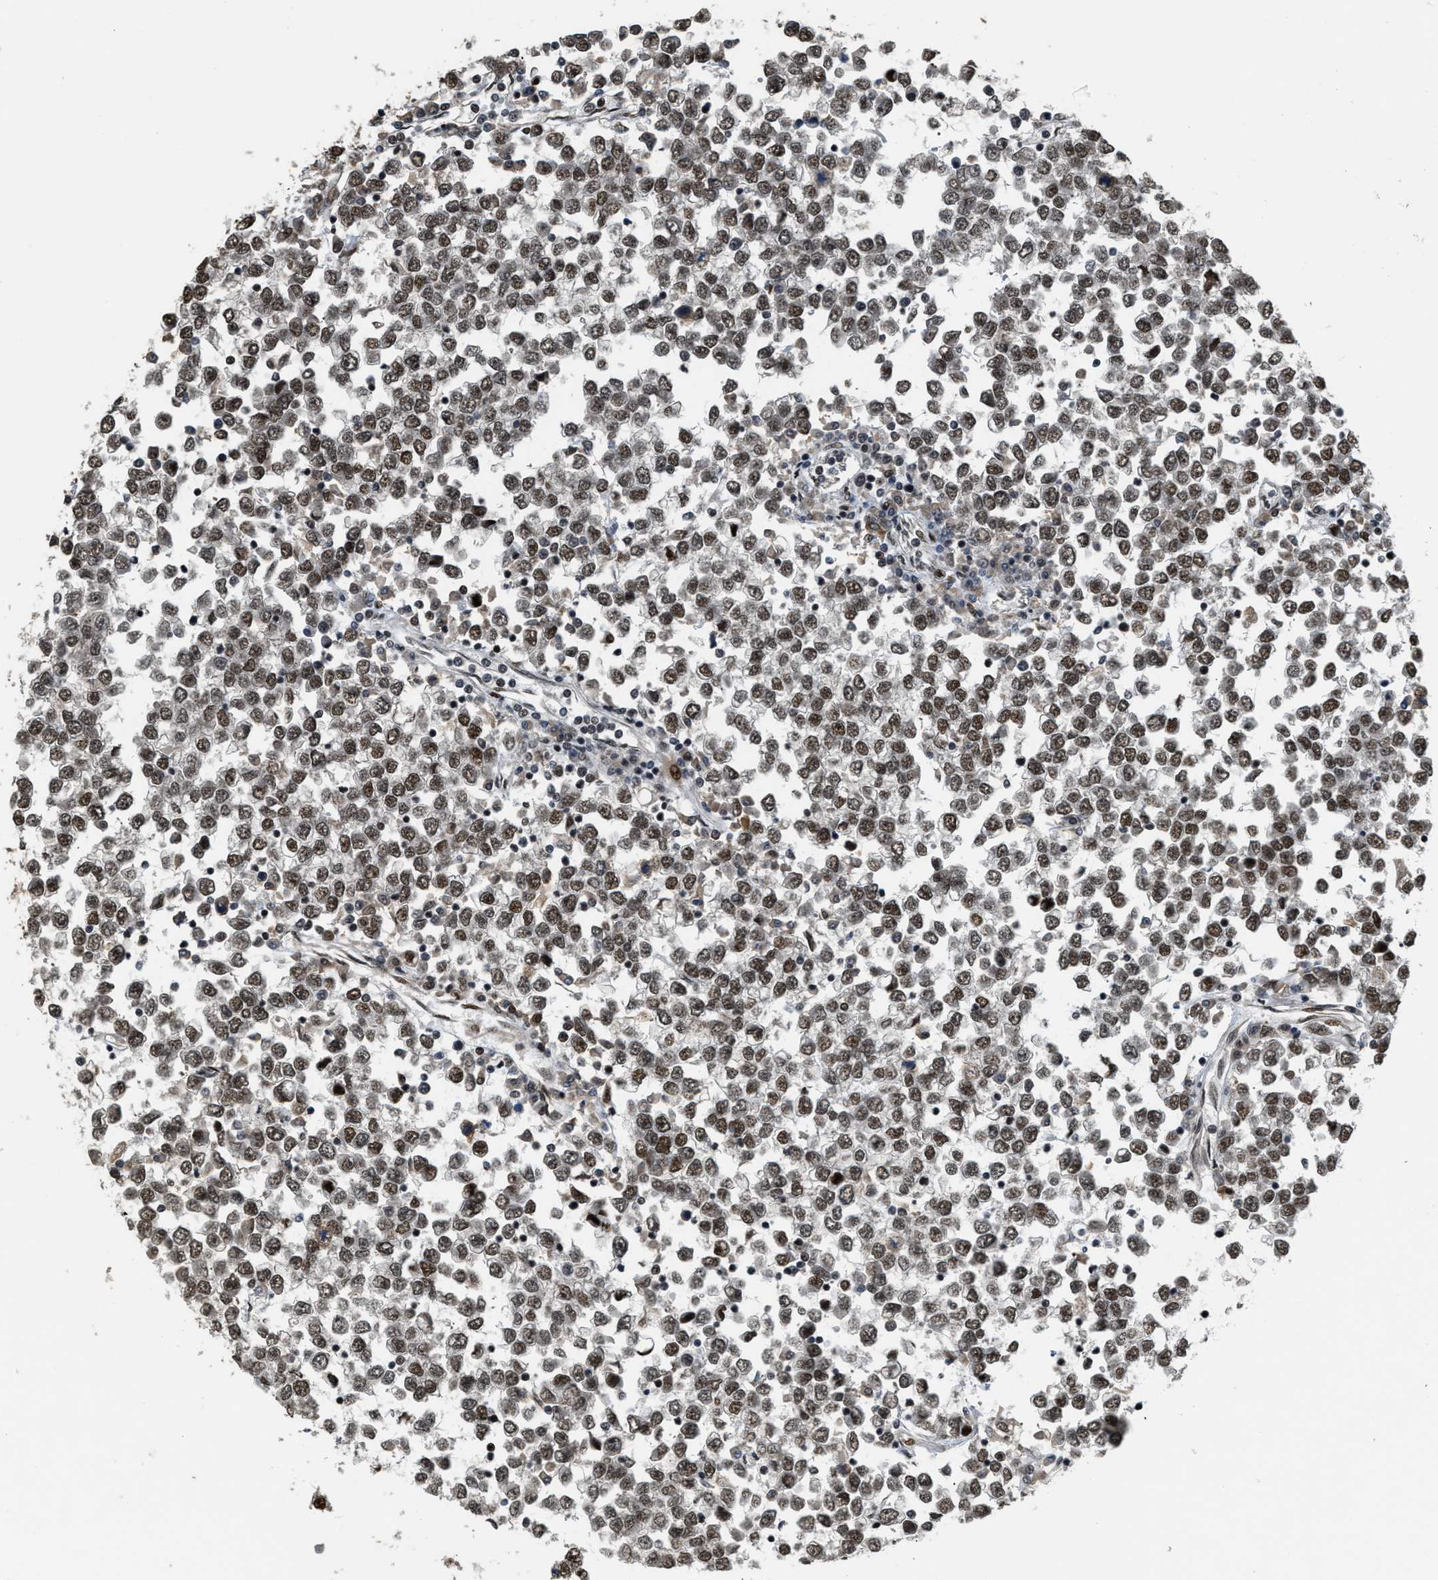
{"staining": {"intensity": "moderate", "quantity": ">75%", "location": "nuclear"}, "tissue": "testis cancer", "cell_type": "Tumor cells", "image_type": "cancer", "snomed": [{"axis": "morphology", "description": "Seminoma, NOS"}, {"axis": "topography", "description": "Testis"}], "caption": "Testis seminoma stained for a protein (brown) exhibits moderate nuclear positive positivity in approximately >75% of tumor cells.", "gene": "SERTAD2", "patient": {"sex": "male", "age": 65}}